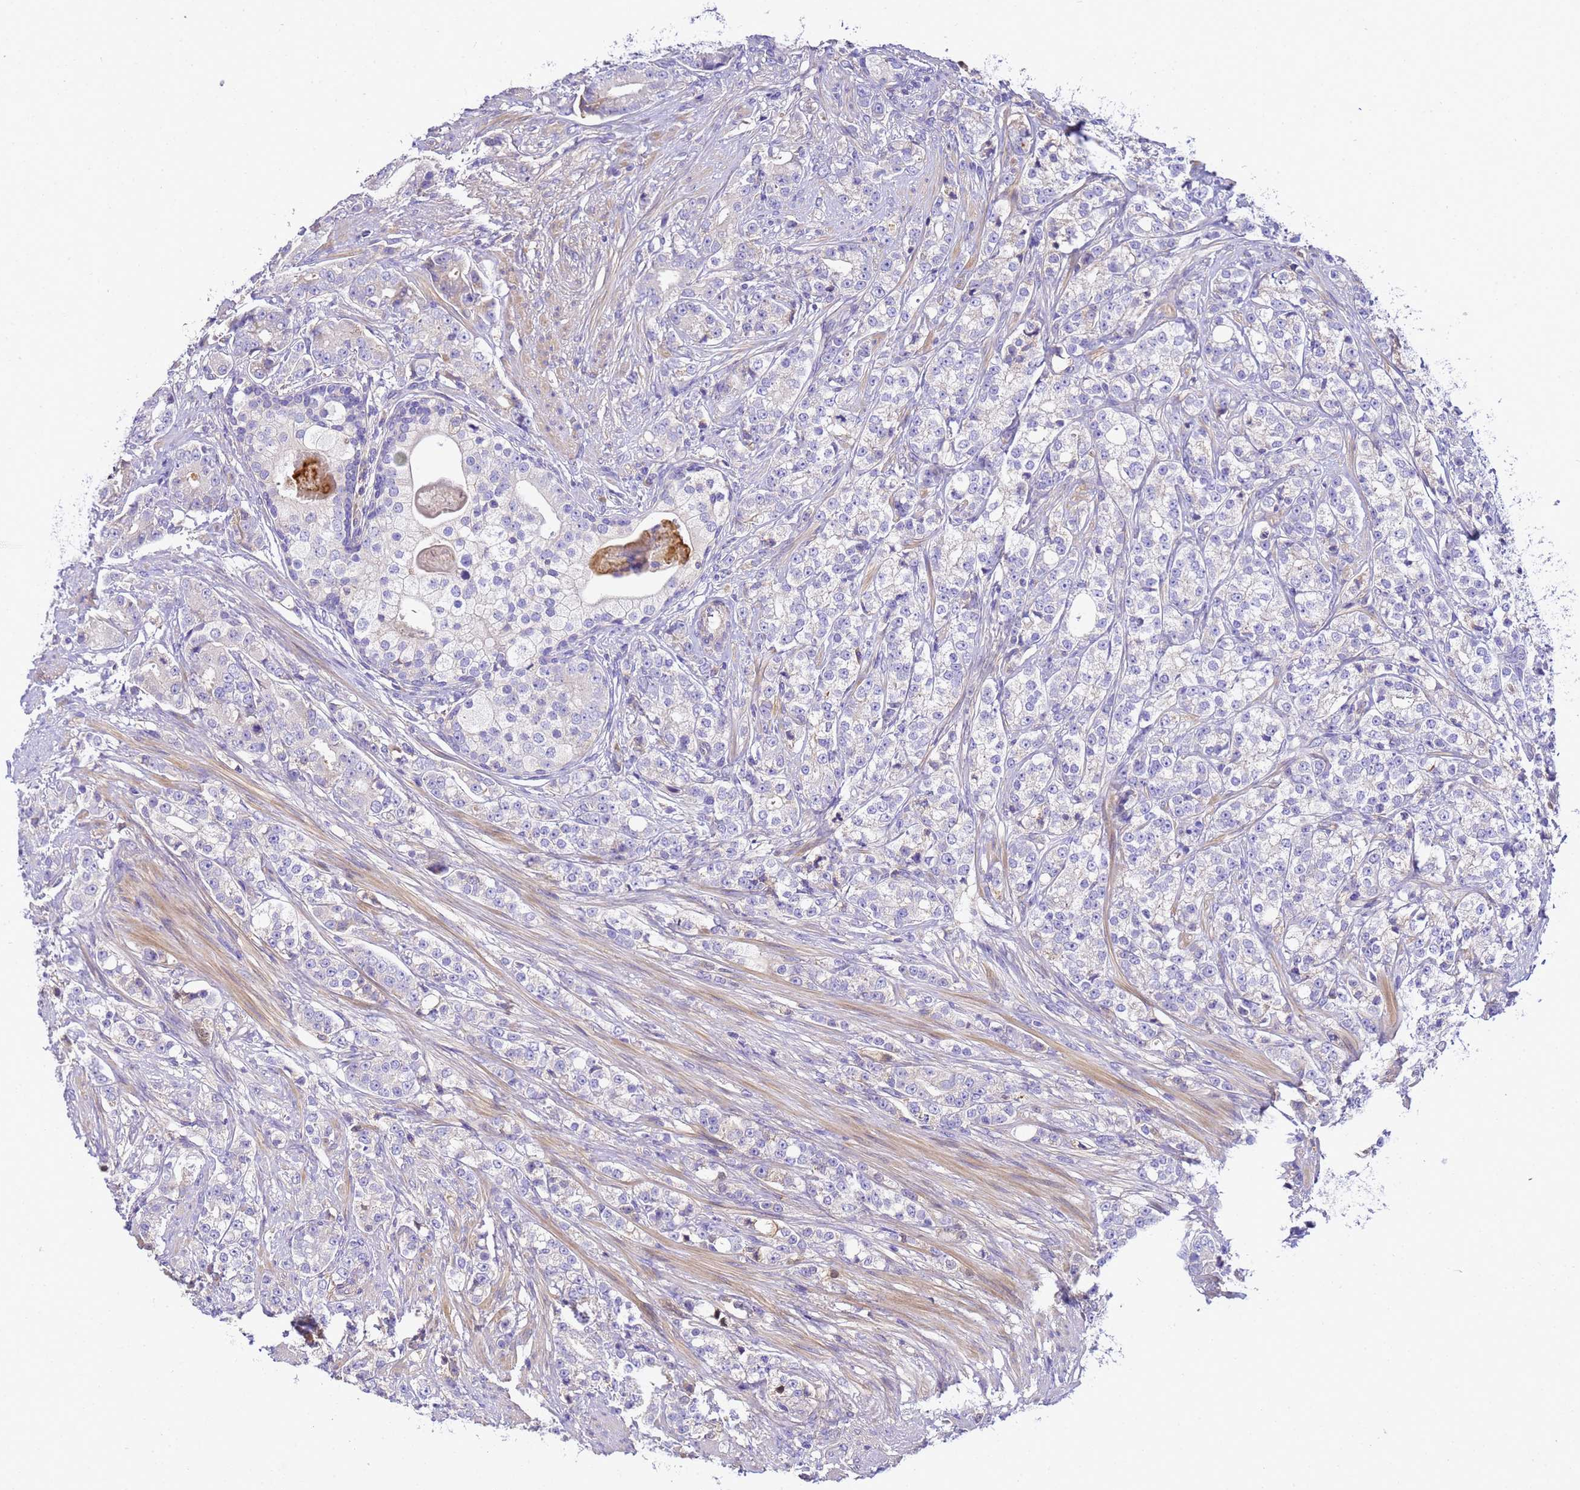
{"staining": {"intensity": "negative", "quantity": "none", "location": "none"}, "tissue": "prostate cancer", "cell_type": "Tumor cells", "image_type": "cancer", "snomed": [{"axis": "morphology", "description": "Adenocarcinoma, High grade"}, {"axis": "topography", "description": "Prostate"}], "caption": "Photomicrograph shows no protein staining in tumor cells of prostate cancer tissue. (DAB immunohistochemistry visualized using brightfield microscopy, high magnification).", "gene": "TBCD", "patient": {"sex": "male", "age": 69}}